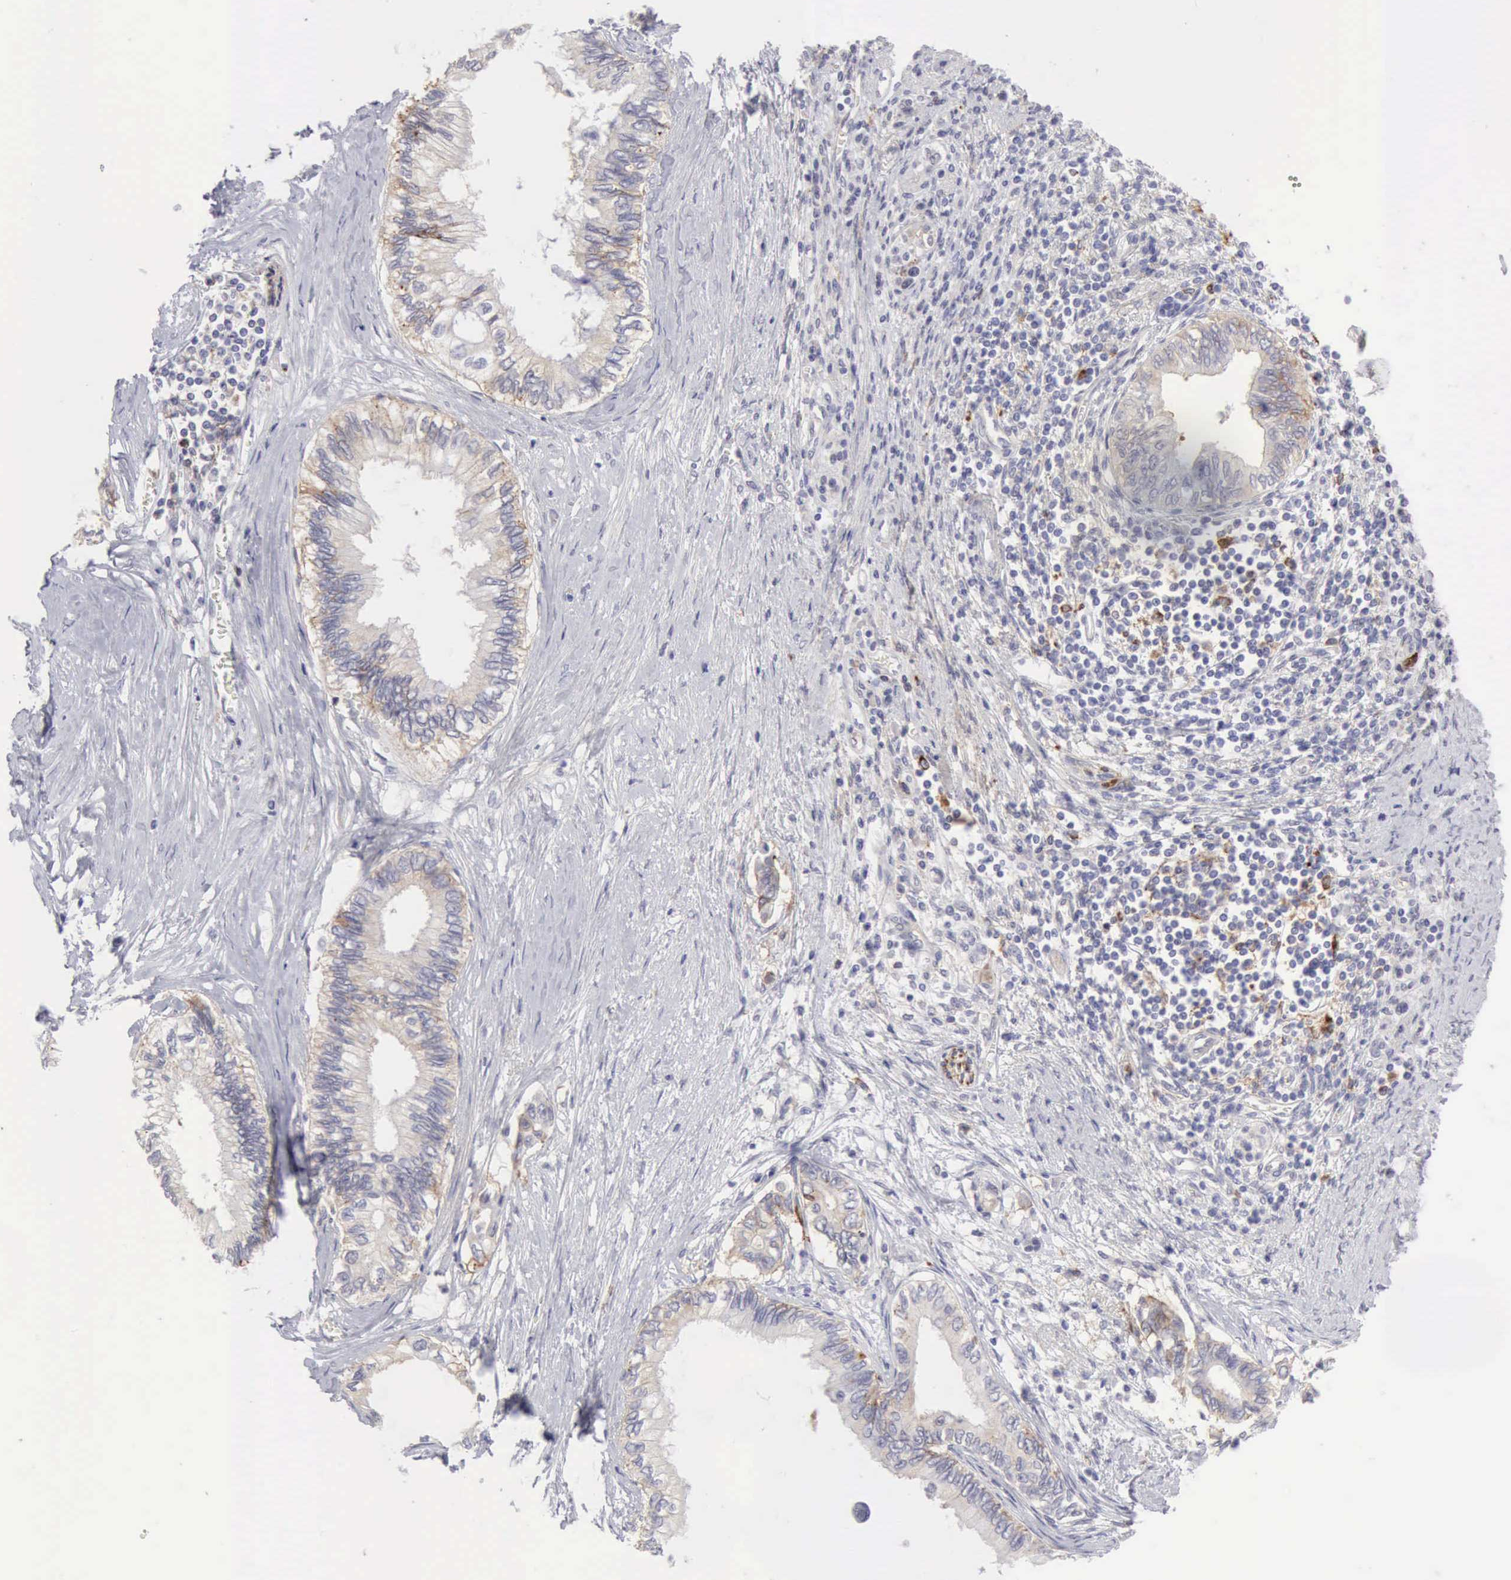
{"staining": {"intensity": "negative", "quantity": "none", "location": "none"}, "tissue": "pancreatic cancer", "cell_type": "Tumor cells", "image_type": "cancer", "snomed": [{"axis": "morphology", "description": "Adenocarcinoma, NOS"}, {"axis": "topography", "description": "Pancreas"}], "caption": "Immunohistochemistry of human pancreatic cancer reveals no staining in tumor cells.", "gene": "TFRC", "patient": {"sex": "female", "age": 66}}